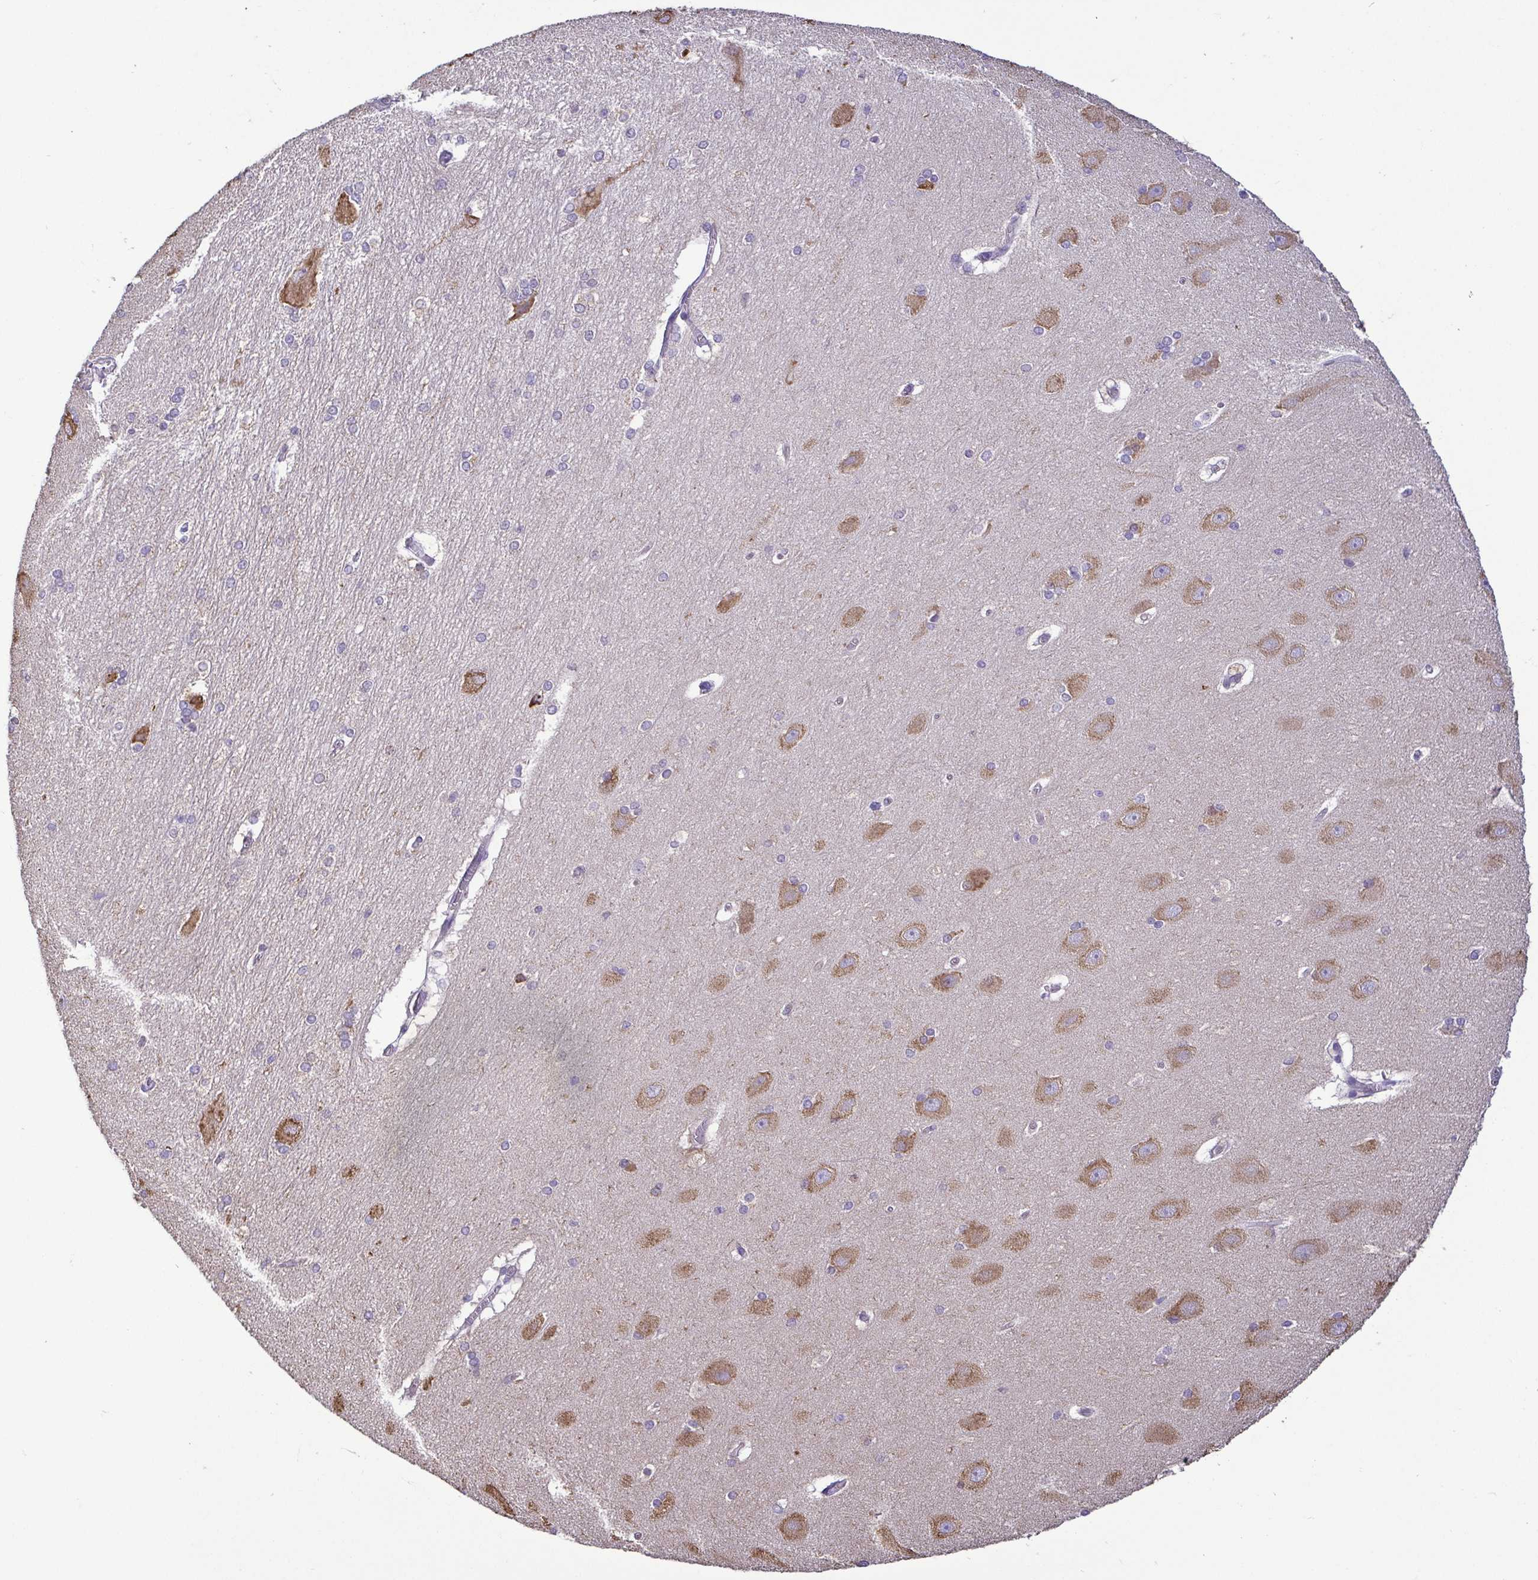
{"staining": {"intensity": "negative", "quantity": "none", "location": "none"}, "tissue": "hippocampus", "cell_type": "Glial cells", "image_type": "normal", "snomed": [{"axis": "morphology", "description": "Normal tissue, NOS"}, {"axis": "topography", "description": "Cerebral cortex"}, {"axis": "topography", "description": "Hippocampus"}], "caption": "The immunohistochemistry (IHC) photomicrograph has no significant positivity in glial cells of hippocampus.", "gene": "MYL10", "patient": {"sex": "female", "age": 19}}